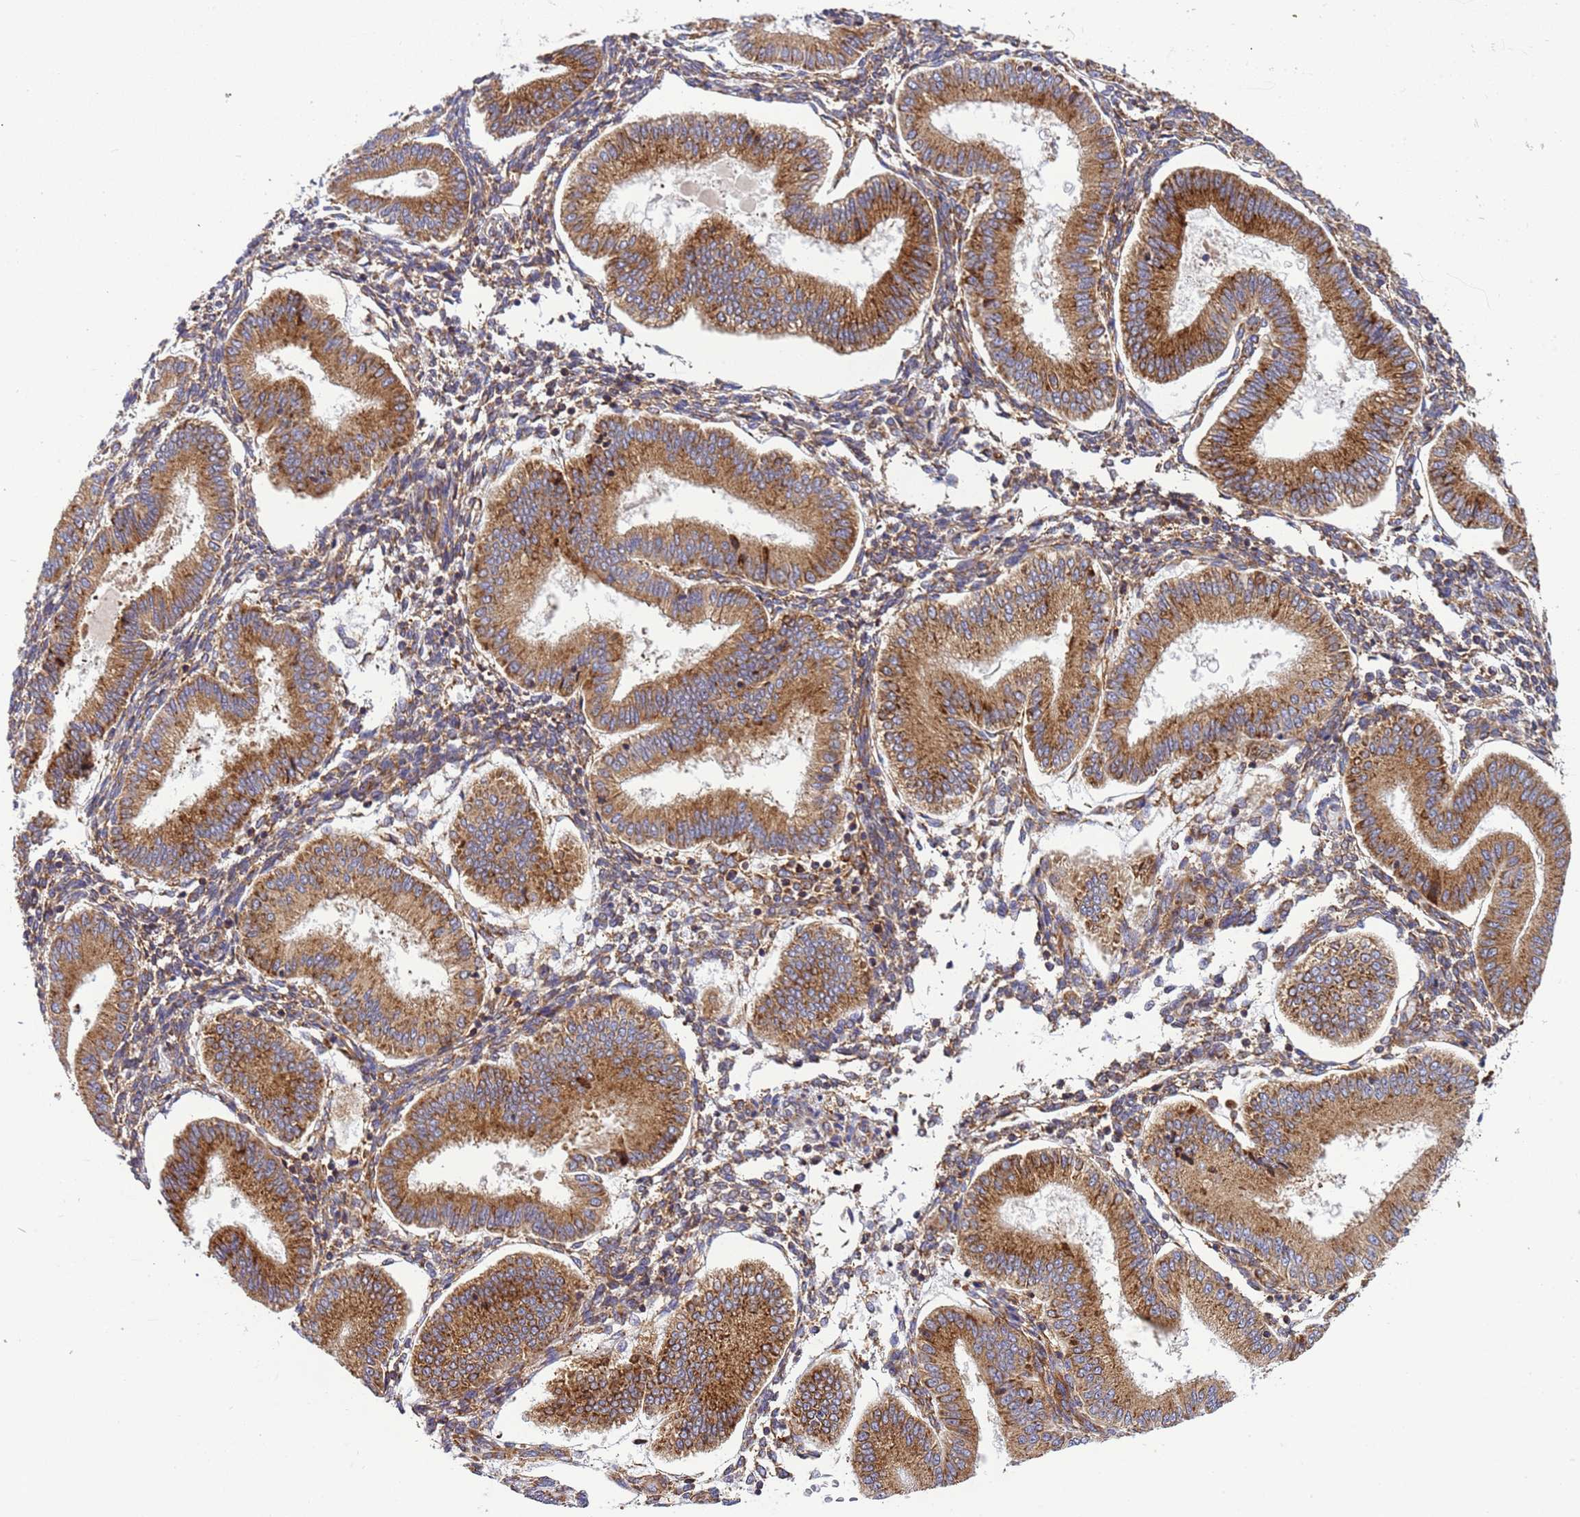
{"staining": {"intensity": "strong", "quantity": "25%-75%", "location": "cytoplasmic/membranous"}, "tissue": "endometrium", "cell_type": "Cells in endometrial stroma", "image_type": "normal", "snomed": [{"axis": "morphology", "description": "Normal tissue, NOS"}, {"axis": "topography", "description": "Endometrium"}], "caption": "Unremarkable endometrium shows strong cytoplasmic/membranous expression in about 25%-75% of cells in endometrial stroma (brown staining indicates protein expression, while blue staining denotes nuclei)..", "gene": "RPL36", "patient": {"sex": "female", "age": 39}}